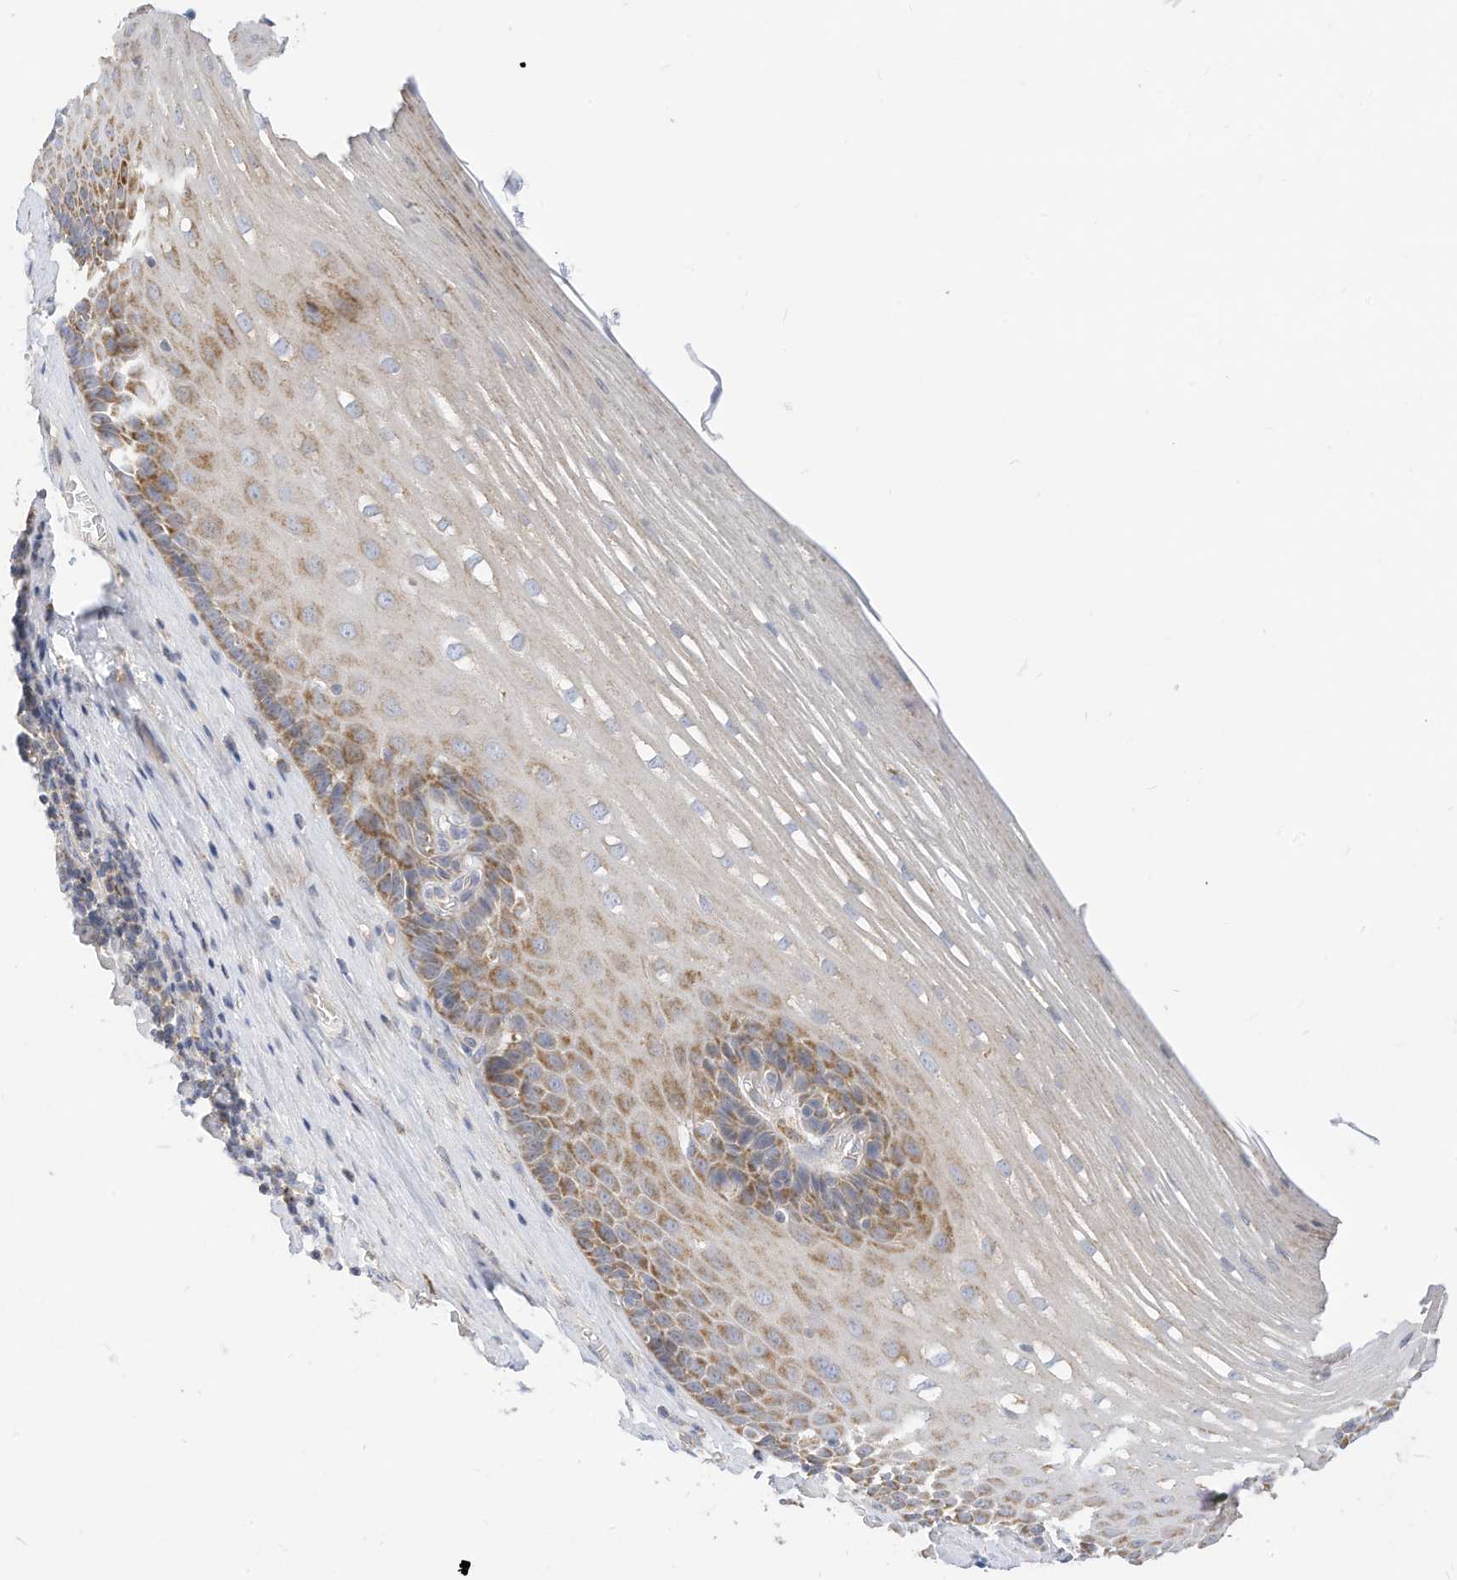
{"staining": {"intensity": "moderate", "quantity": ">75%", "location": "cytoplasmic/membranous"}, "tissue": "esophagus", "cell_type": "Squamous epithelial cells", "image_type": "normal", "snomed": [{"axis": "morphology", "description": "Normal tissue, NOS"}, {"axis": "topography", "description": "Esophagus"}], "caption": "IHC (DAB (3,3'-diaminobenzidine)) staining of normal human esophagus displays moderate cytoplasmic/membranous protein positivity in about >75% of squamous epithelial cells.", "gene": "RHOH", "patient": {"sex": "male", "age": 62}}